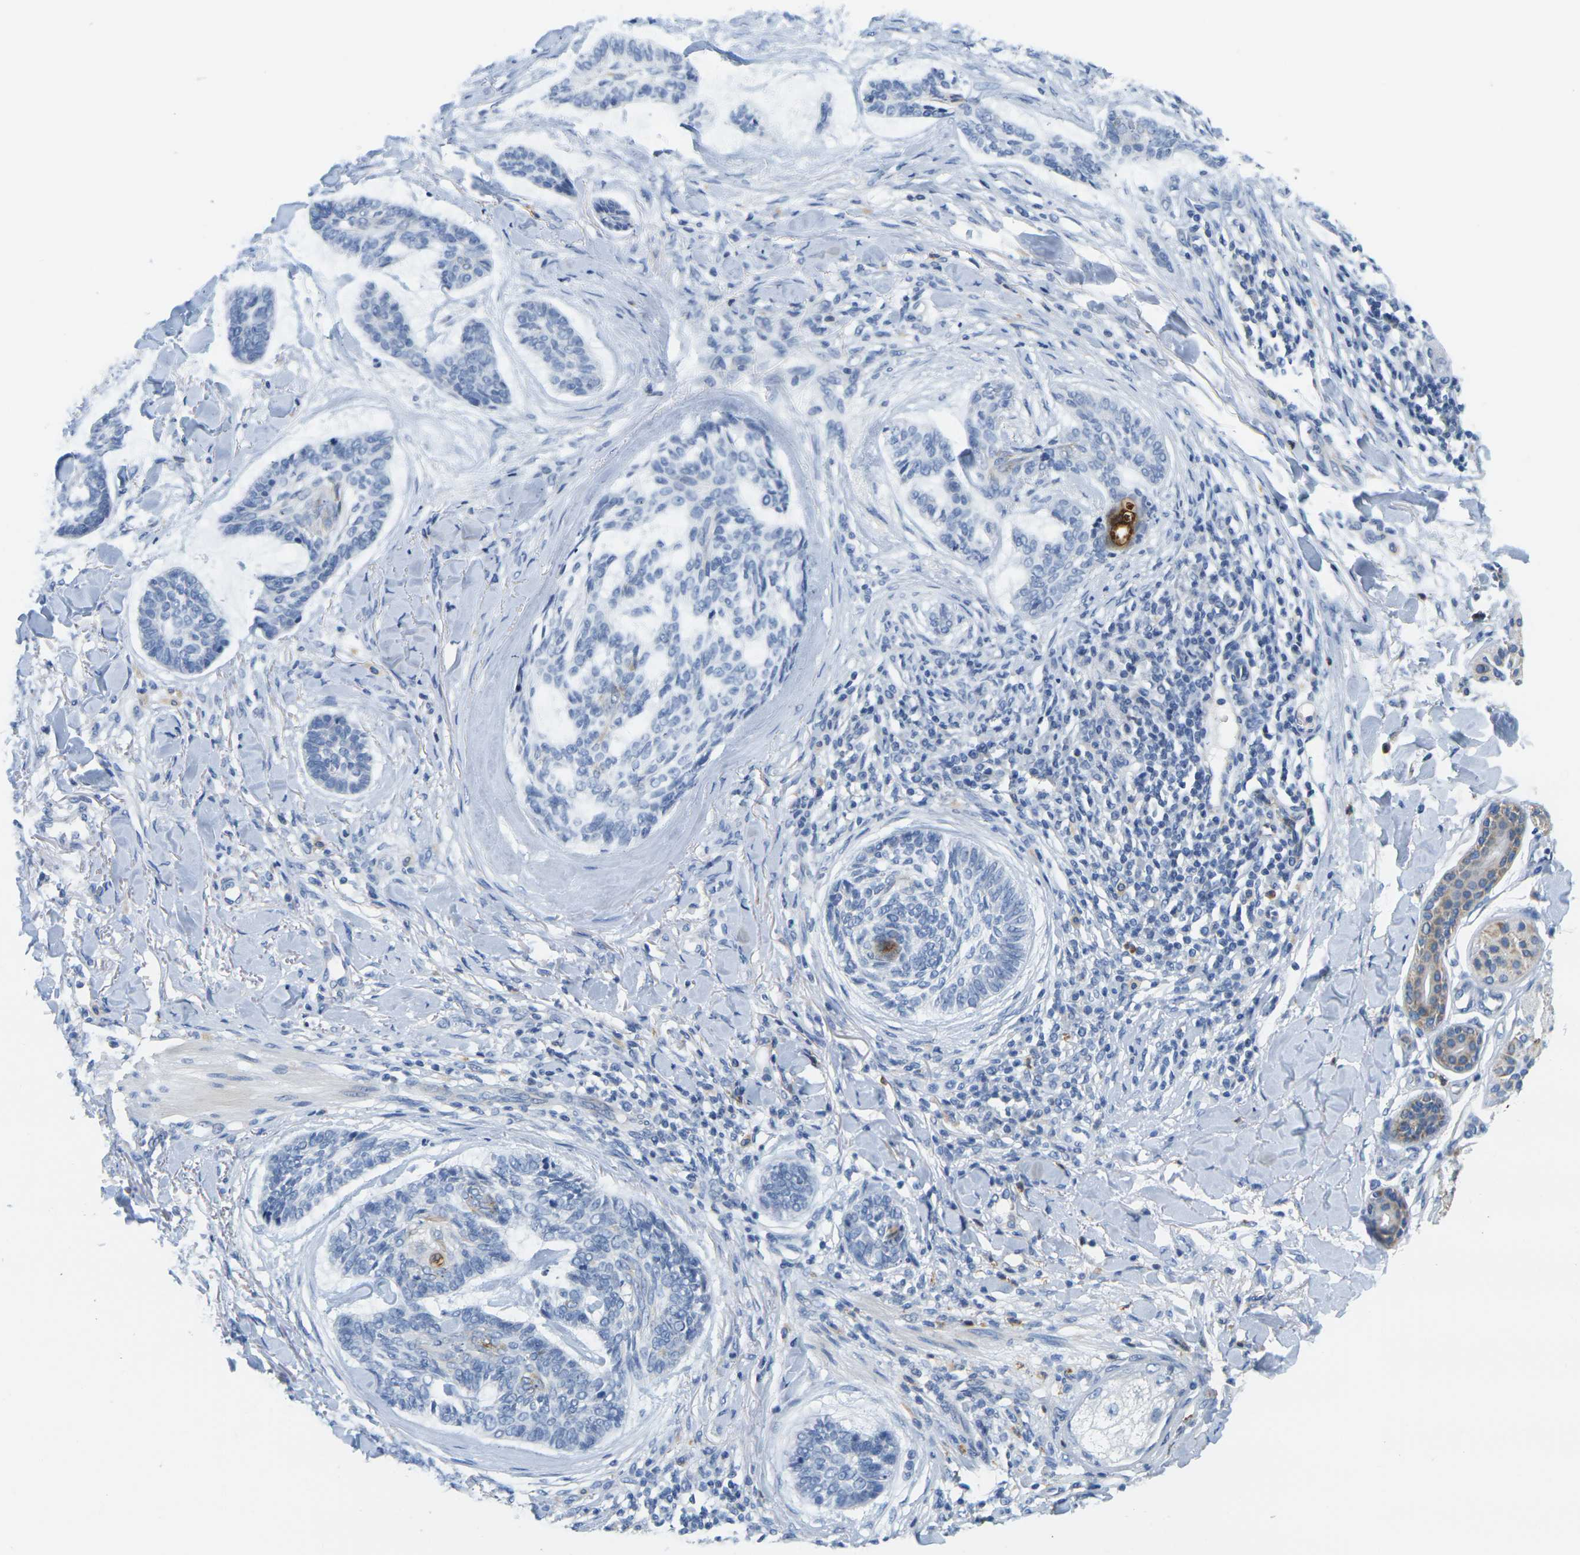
{"staining": {"intensity": "negative", "quantity": "none", "location": "none"}, "tissue": "skin cancer", "cell_type": "Tumor cells", "image_type": "cancer", "snomed": [{"axis": "morphology", "description": "Basal cell carcinoma"}, {"axis": "topography", "description": "Skin"}], "caption": "Skin cancer stained for a protein using IHC shows no expression tumor cells.", "gene": "KLK5", "patient": {"sex": "male", "age": 43}}